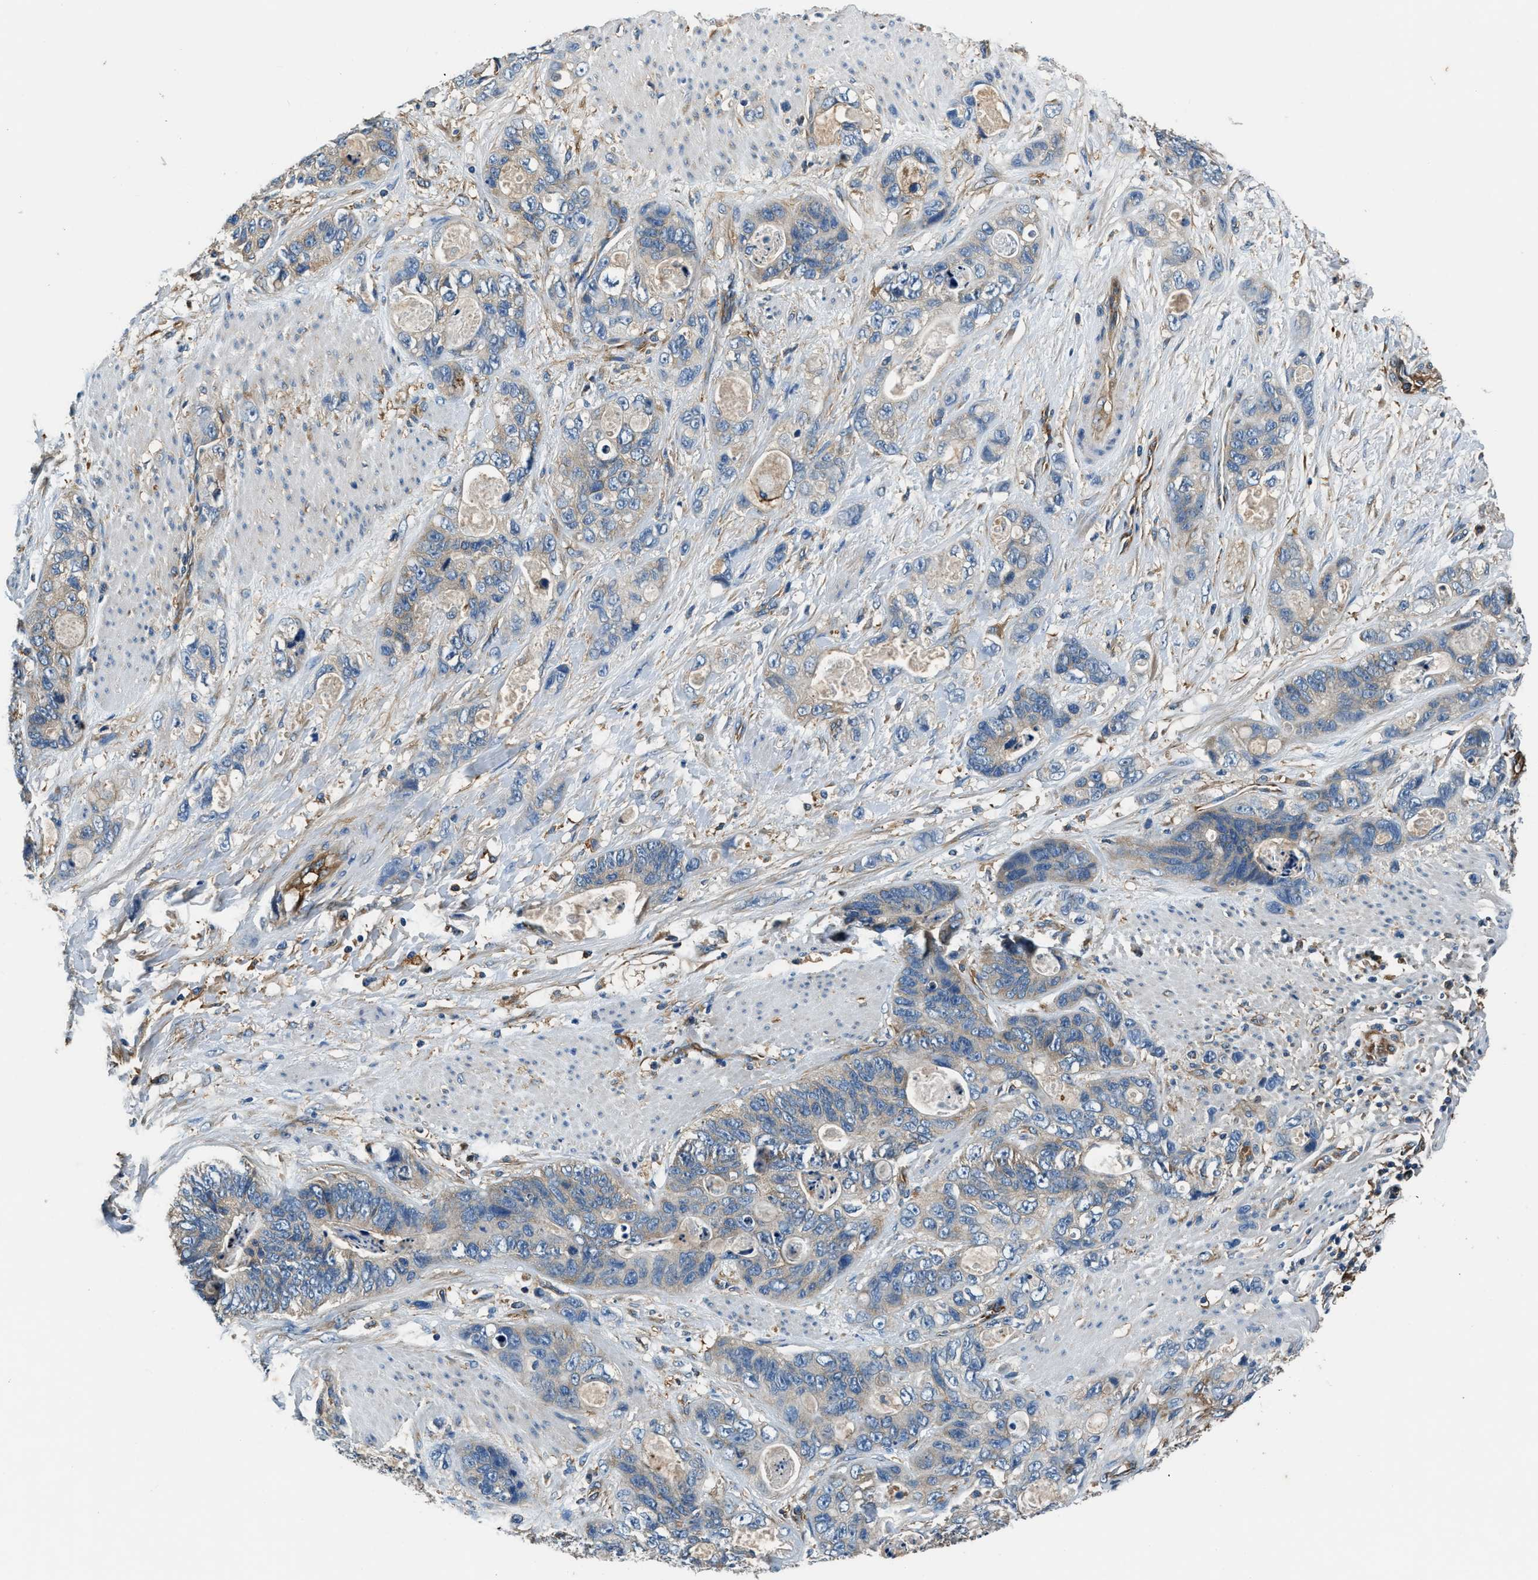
{"staining": {"intensity": "weak", "quantity": "<25%", "location": "cytoplasmic/membranous"}, "tissue": "stomach cancer", "cell_type": "Tumor cells", "image_type": "cancer", "snomed": [{"axis": "morphology", "description": "Normal tissue, NOS"}, {"axis": "morphology", "description": "Adenocarcinoma, NOS"}, {"axis": "topography", "description": "Stomach"}], "caption": "The histopathology image shows no significant staining in tumor cells of stomach cancer.", "gene": "EEA1", "patient": {"sex": "female", "age": 89}}